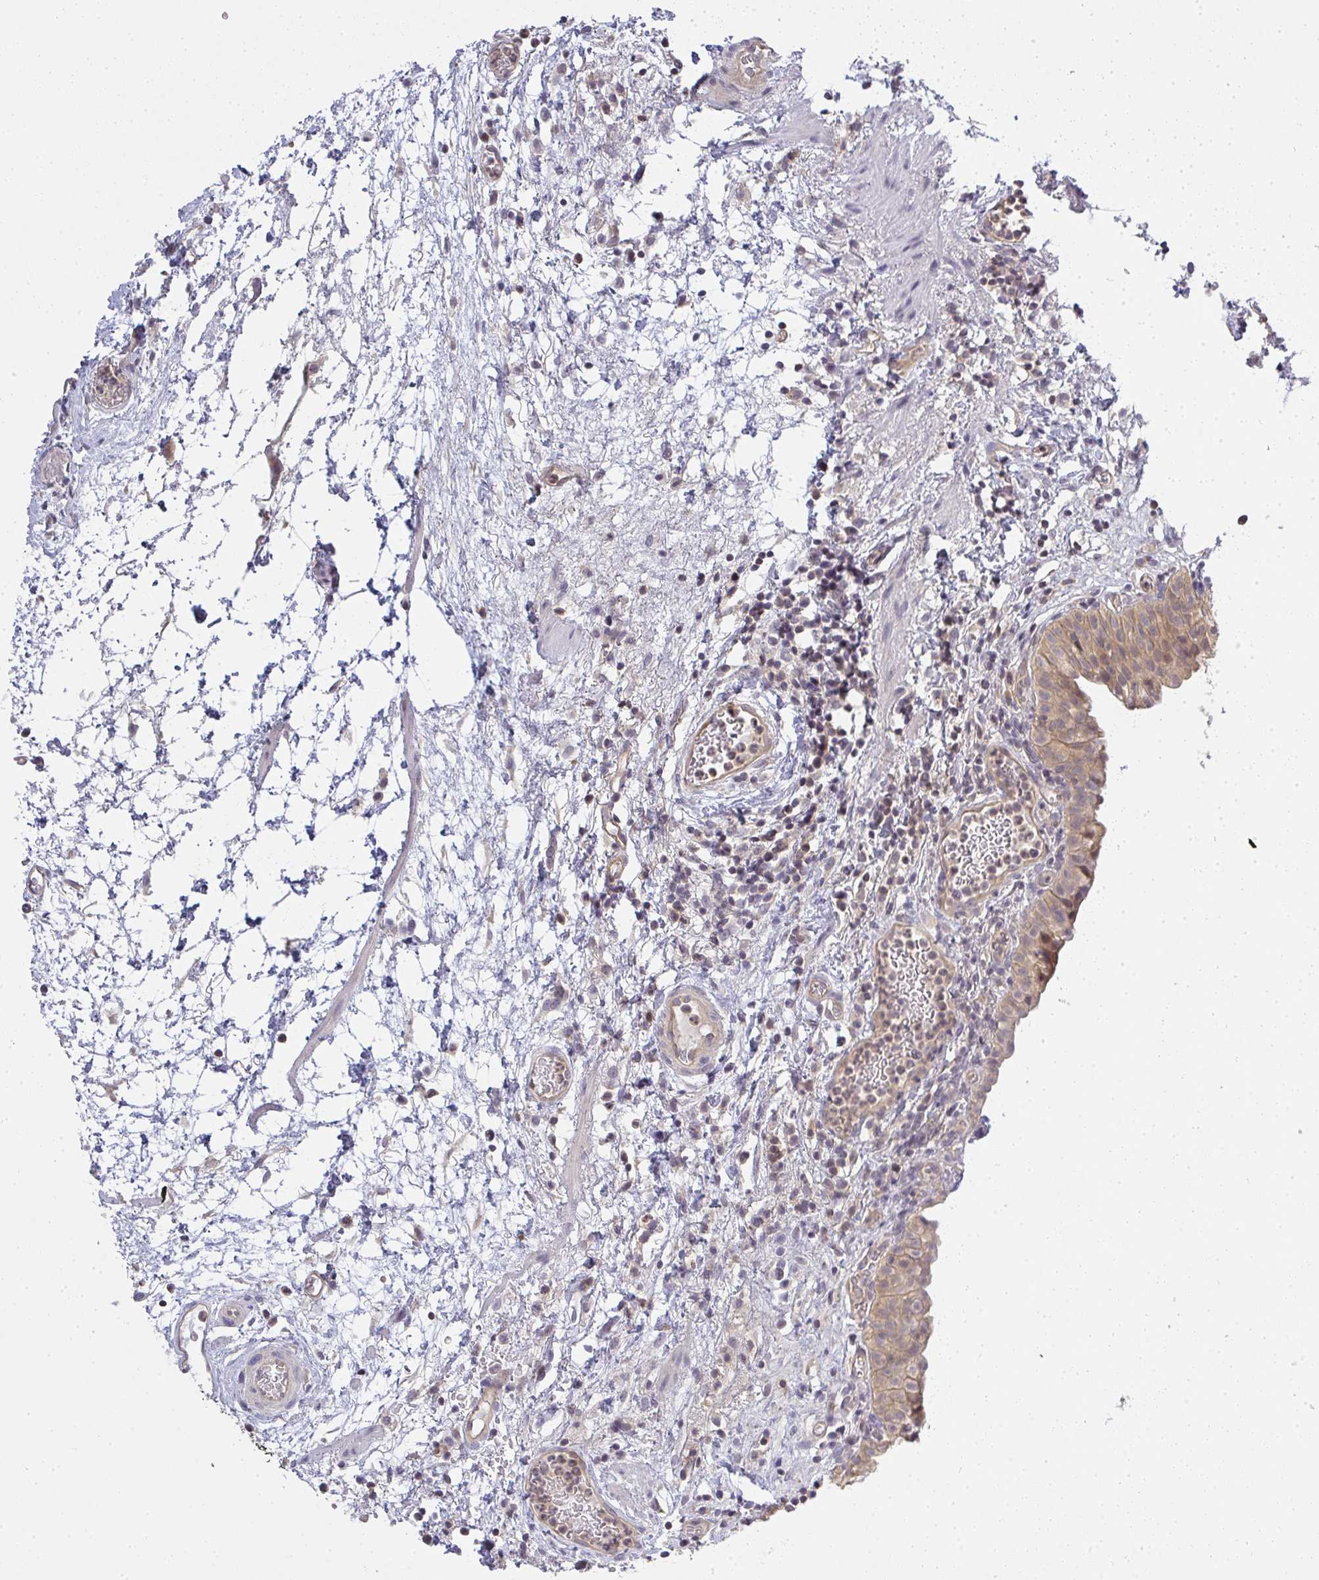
{"staining": {"intensity": "weak", "quantity": ">75%", "location": "cytoplasmic/membranous"}, "tissue": "urinary bladder", "cell_type": "Urothelial cells", "image_type": "normal", "snomed": [{"axis": "morphology", "description": "Normal tissue, NOS"}, {"axis": "morphology", "description": "Inflammation, NOS"}, {"axis": "topography", "description": "Urinary bladder"}], "caption": "Immunohistochemical staining of unremarkable human urinary bladder displays >75% levels of weak cytoplasmic/membranous protein expression in approximately >75% of urothelial cells.", "gene": "GSDMB", "patient": {"sex": "male", "age": 57}}